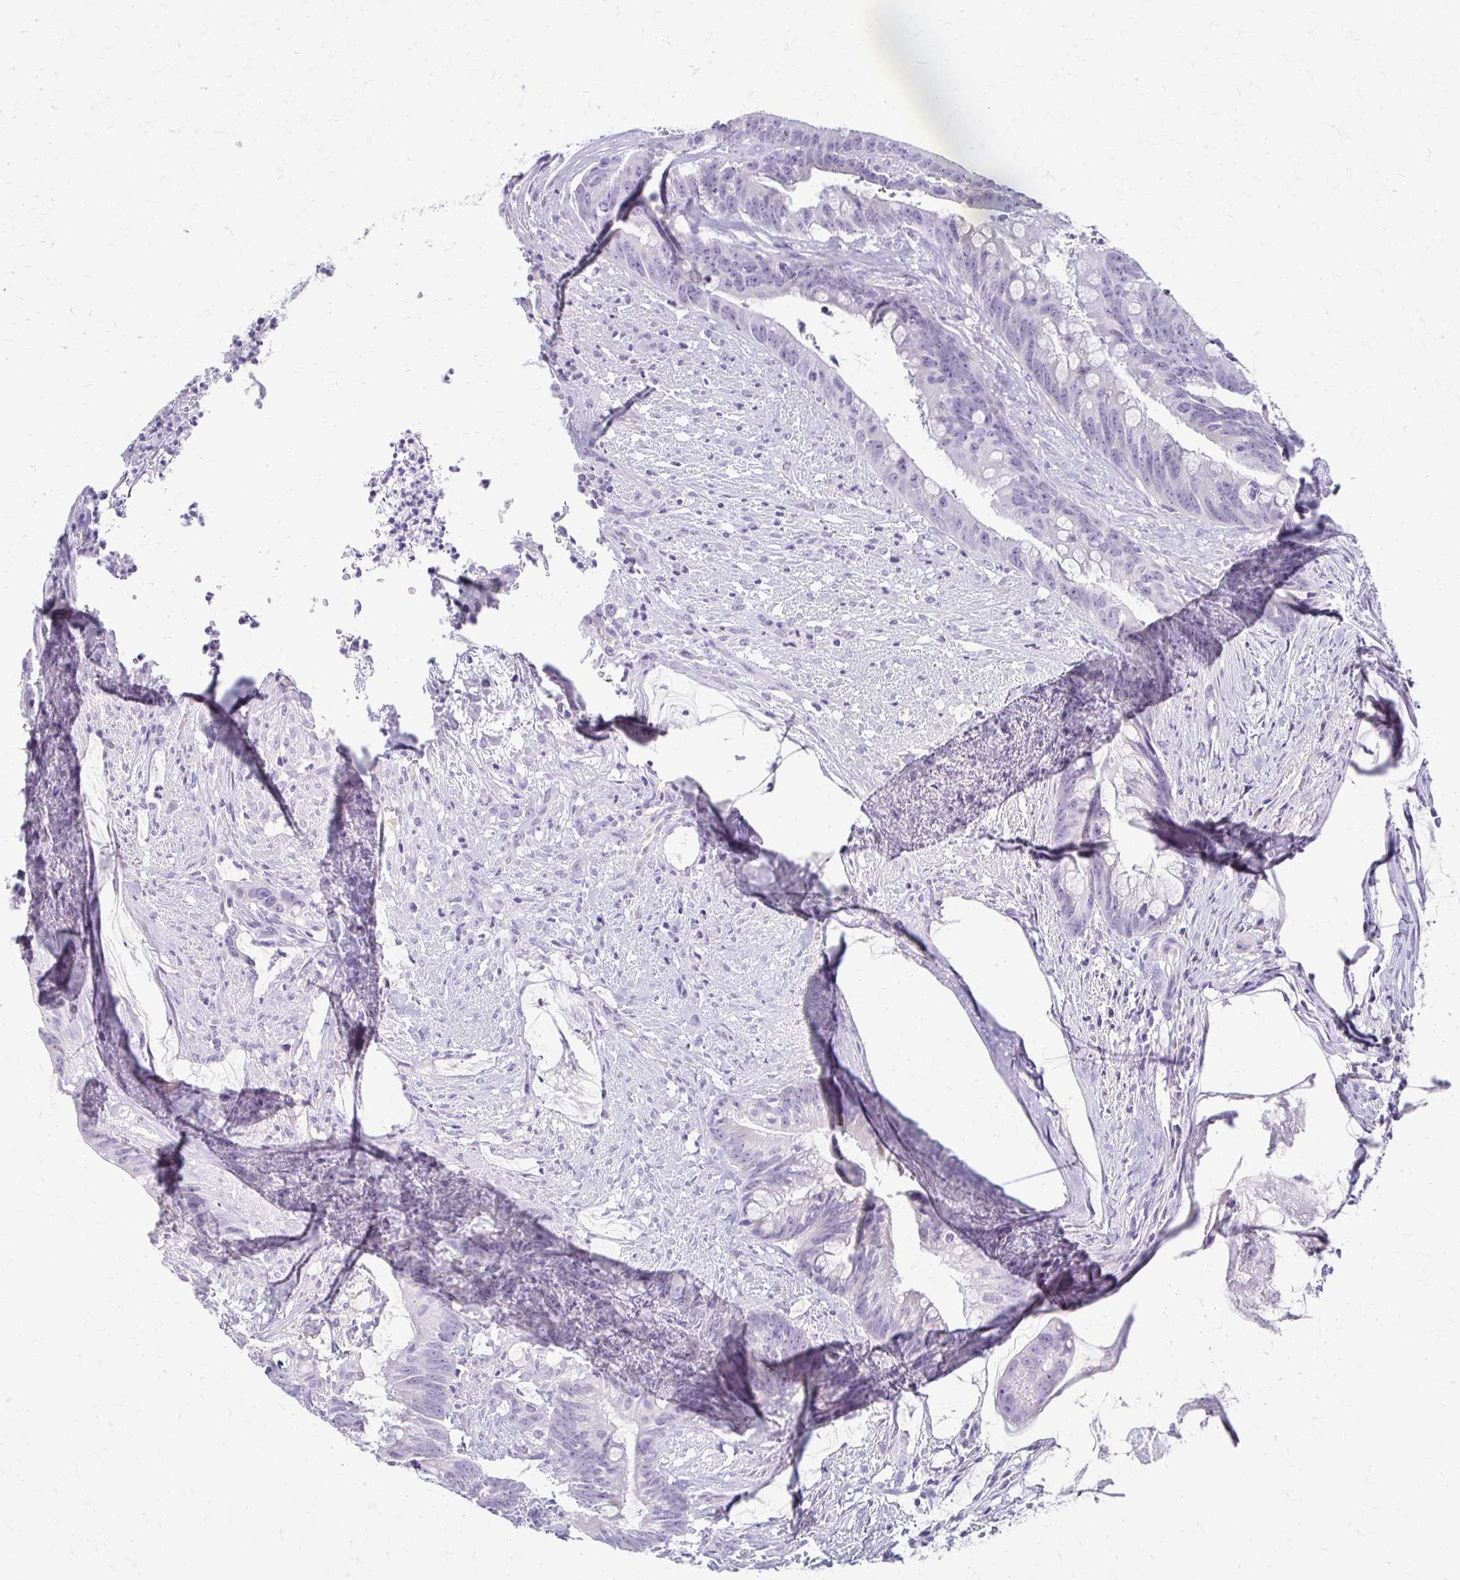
{"staining": {"intensity": "negative", "quantity": "none", "location": "none"}, "tissue": "colorectal cancer", "cell_type": "Tumor cells", "image_type": "cancer", "snomed": [{"axis": "morphology", "description": "Adenocarcinoma, NOS"}, {"axis": "topography", "description": "Colon"}], "caption": "Immunohistochemistry histopathology image of human adenocarcinoma (colorectal) stained for a protein (brown), which shows no staining in tumor cells.", "gene": "FCGR2B", "patient": {"sex": "male", "age": 62}}